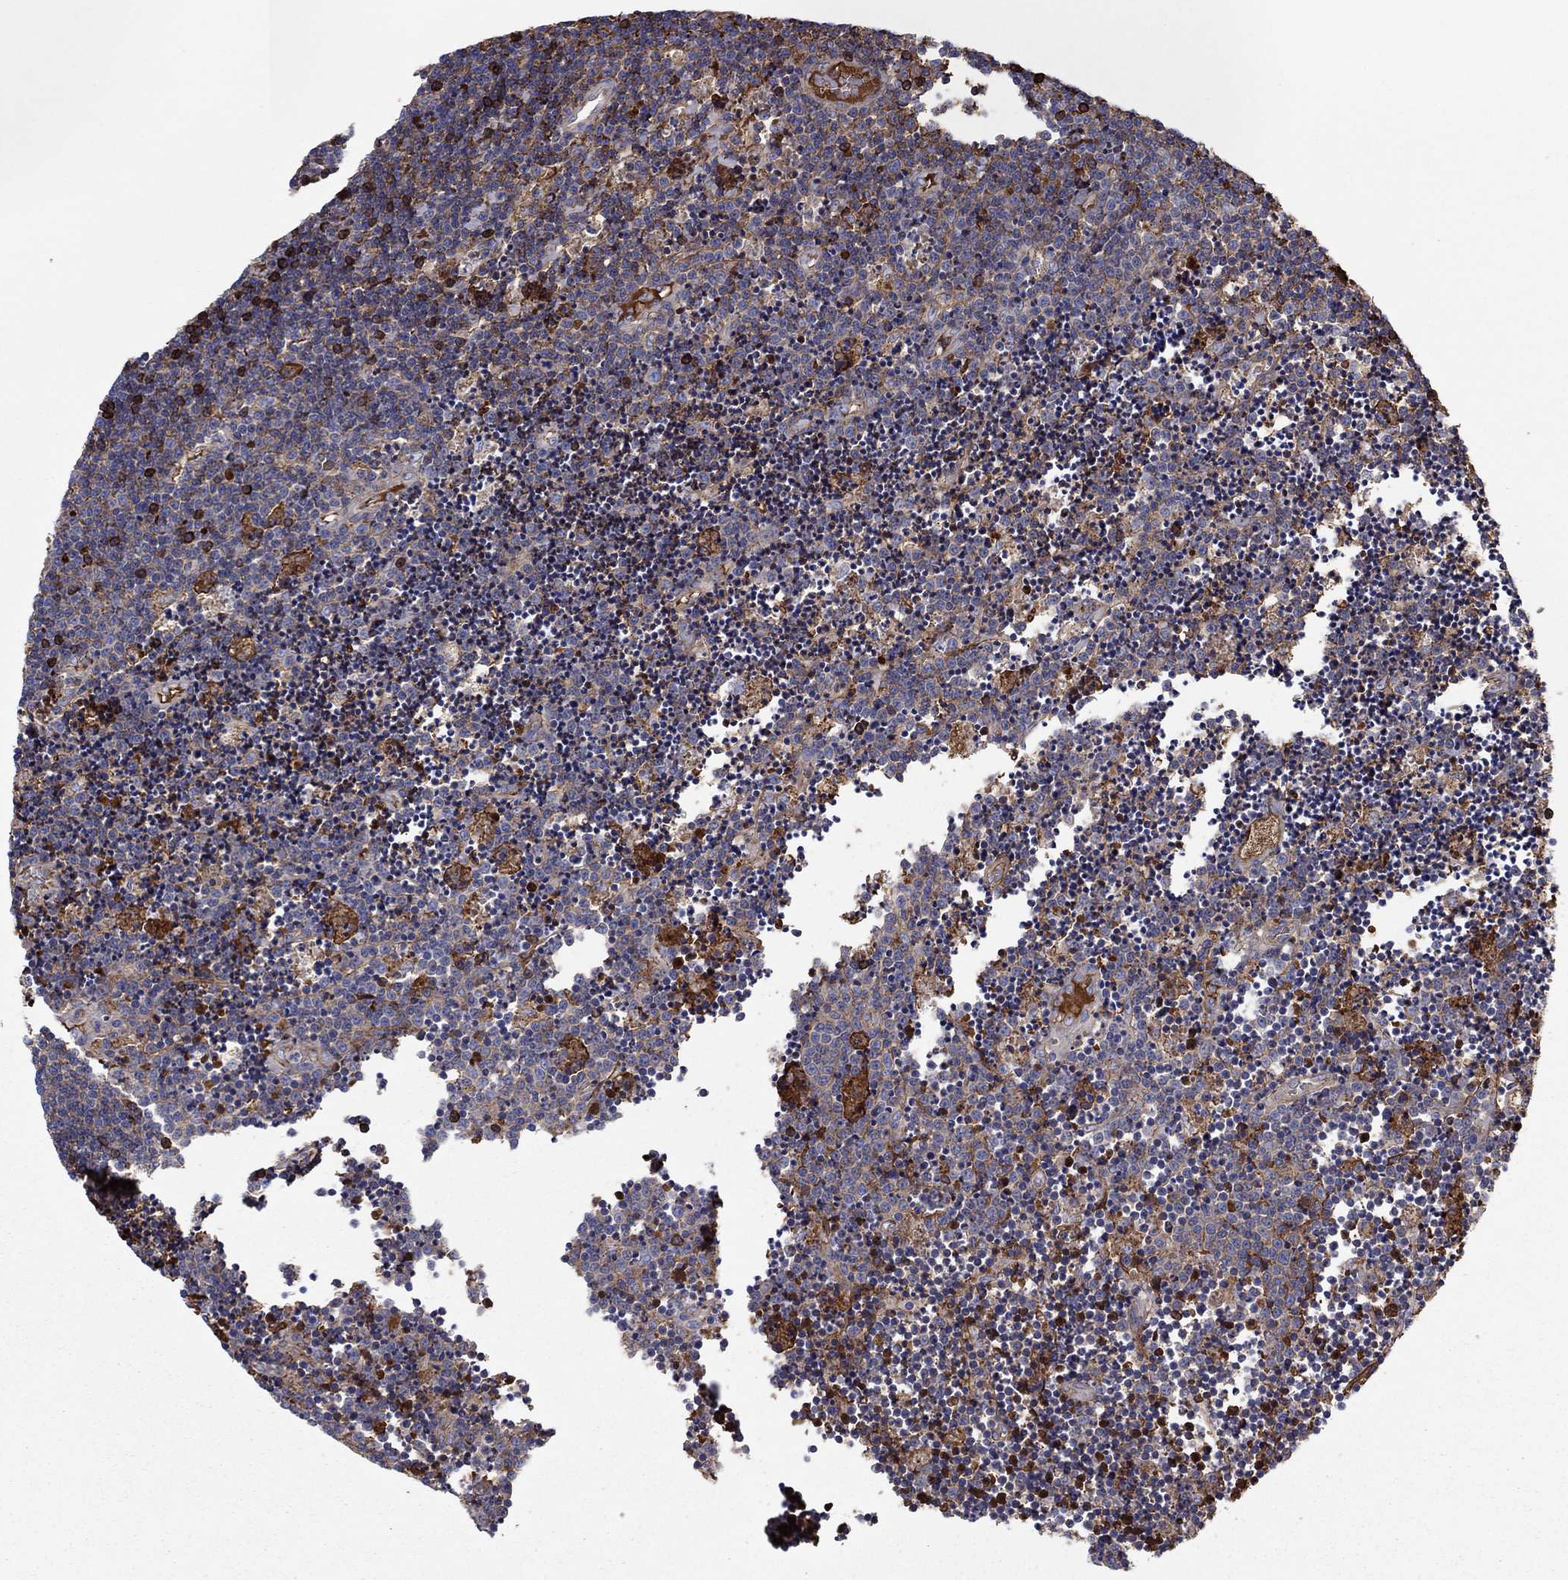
{"staining": {"intensity": "weak", "quantity": "25%-75%", "location": "cytoplasmic/membranous"}, "tissue": "lymphoma", "cell_type": "Tumor cells", "image_type": "cancer", "snomed": [{"axis": "morphology", "description": "Malignant lymphoma, non-Hodgkin's type, Low grade"}, {"axis": "topography", "description": "Brain"}], "caption": "A histopathology image showing weak cytoplasmic/membranous positivity in about 25%-75% of tumor cells in lymphoma, as visualized by brown immunohistochemical staining.", "gene": "HPX", "patient": {"sex": "female", "age": 66}}